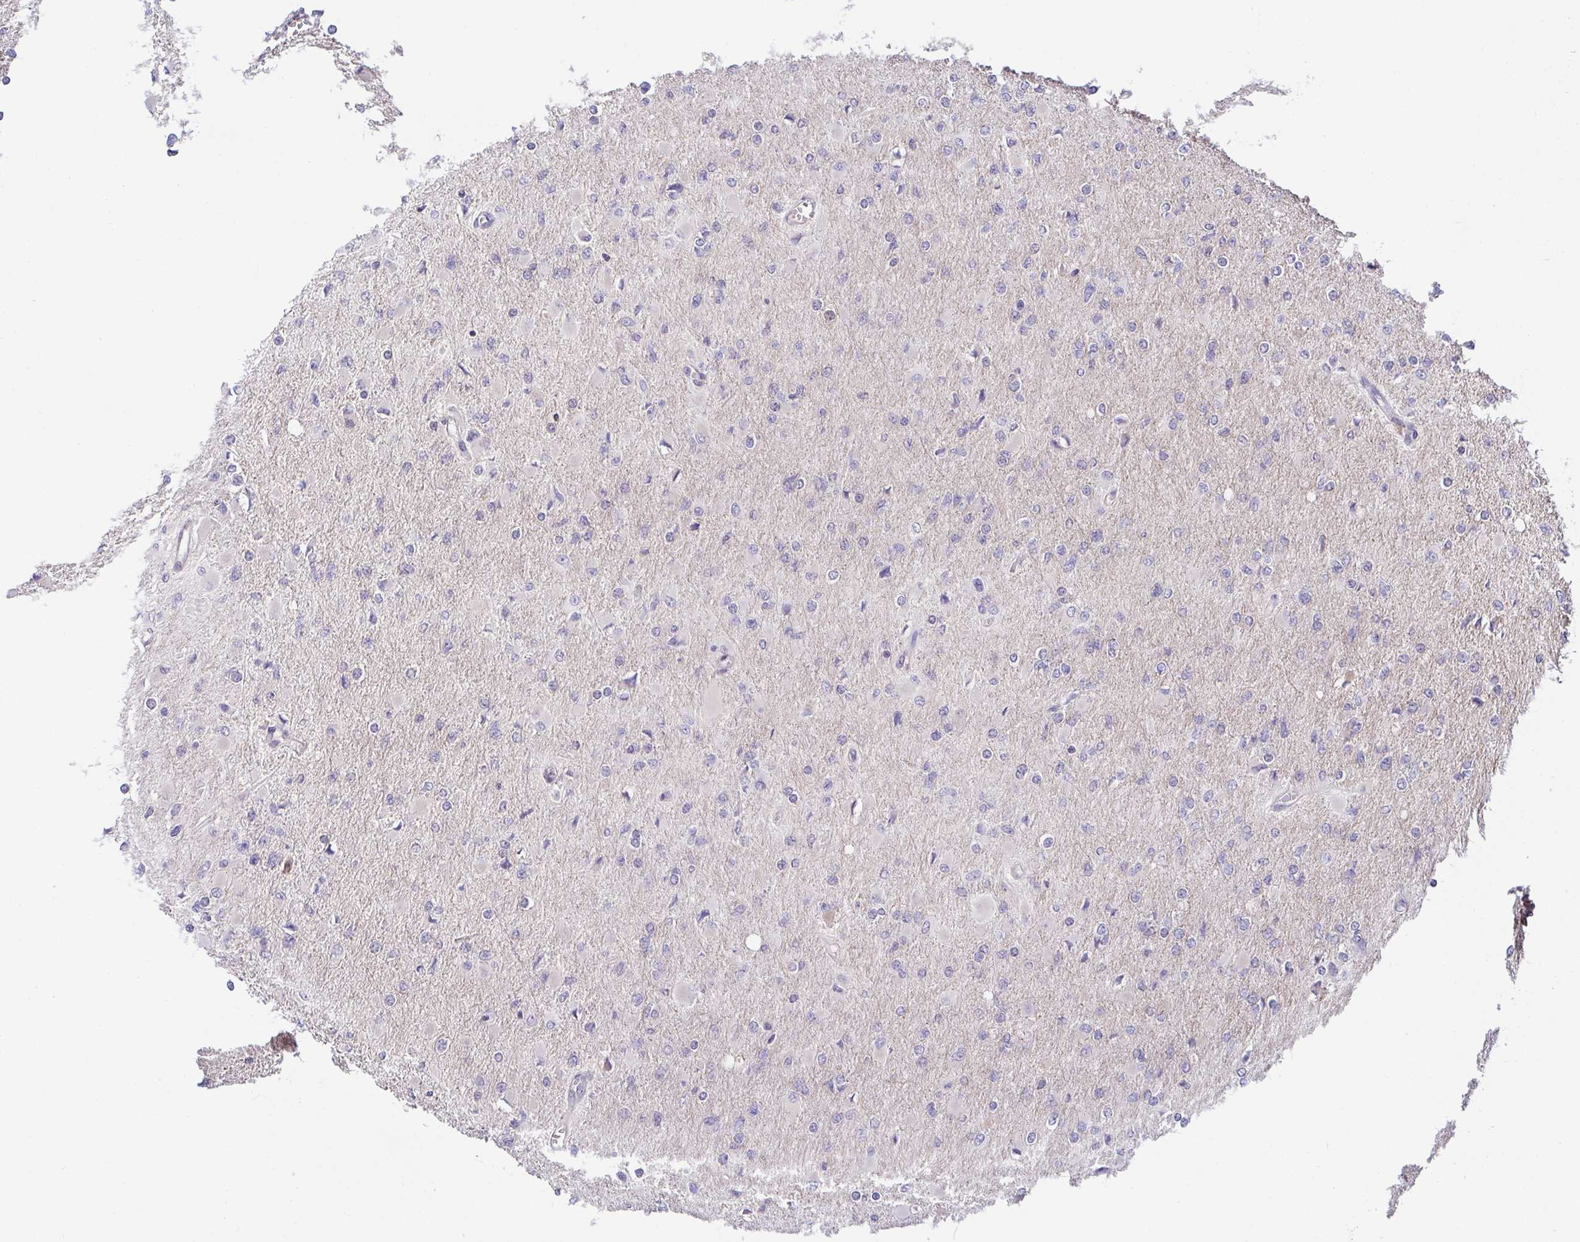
{"staining": {"intensity": "negative", "quantity": "none", "location": "none"}, "tissue": "glioma", "cell_type": "Tumor cells", "image_type": "cancer", "snomed": [{"axis": "morphology", "description": "Glioma, malignant, High grade"}, {"axis": "topography", "description": "Cerebral cortex"}], "caption": "Glioma was stained to show a protein in brown. There is no significant expression in tumor cells.", "gene": "PREPL", "patient": {"sex": "female", "age": 36}}